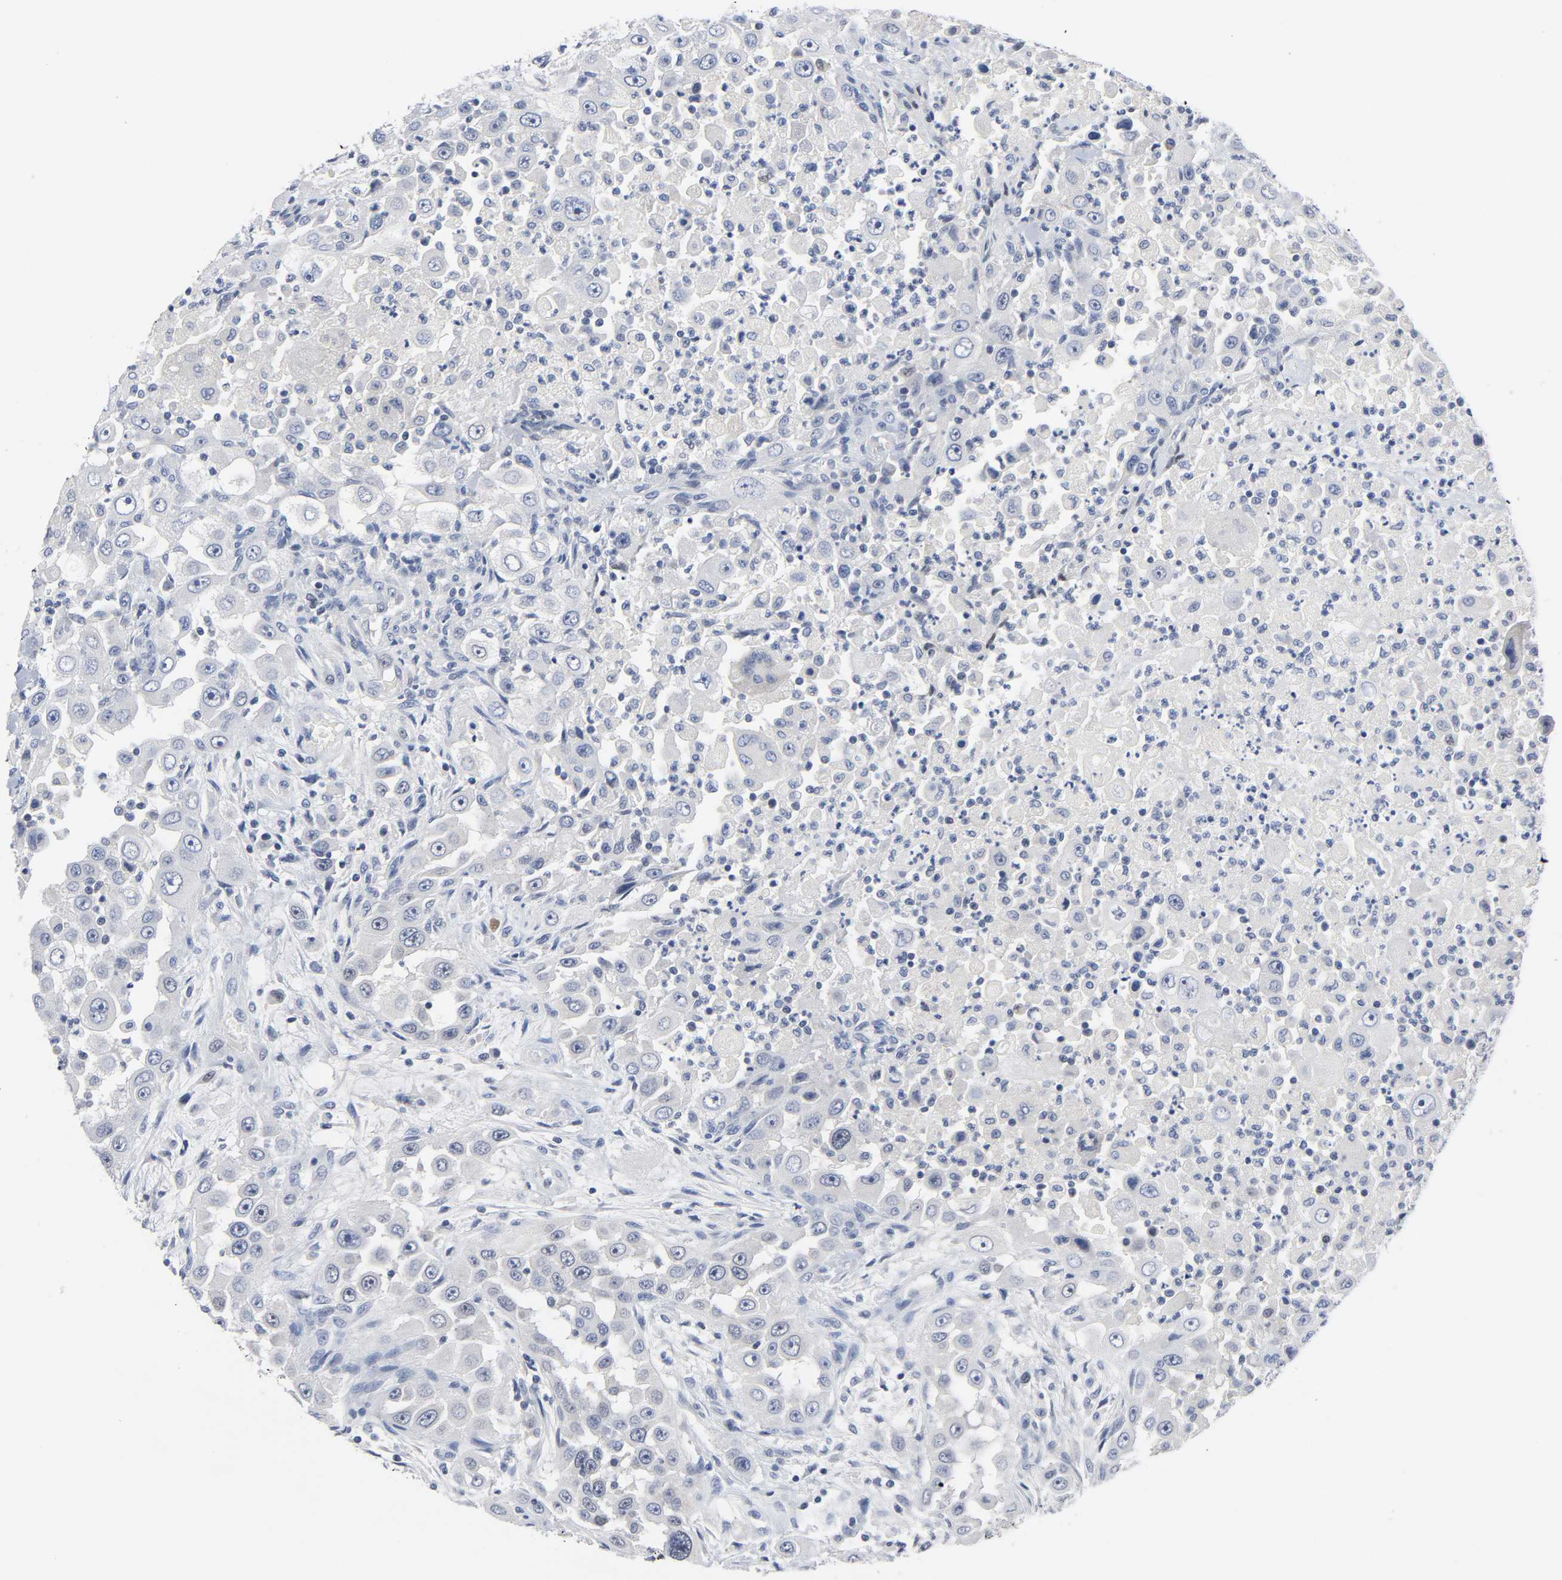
{"staining": {"intensity": "negative", "quantity": "none", "location": "none"}, "tissue": "head and neck cancer", "cell_type": "Tumor cells", "image_type": "cancer", "snomed": [{"axis": "morphology", "description": "Carcinoma, NOS"}, {"axis": "topography", "description": "Head-Neck"}], "caption": "This is an immunohistochemistry (IHC) histopathology image of head and neck cancer. There is no positivity in tumor cells.", "gene": "WEE1", "patient": {"sex": "male", "age": 87}}